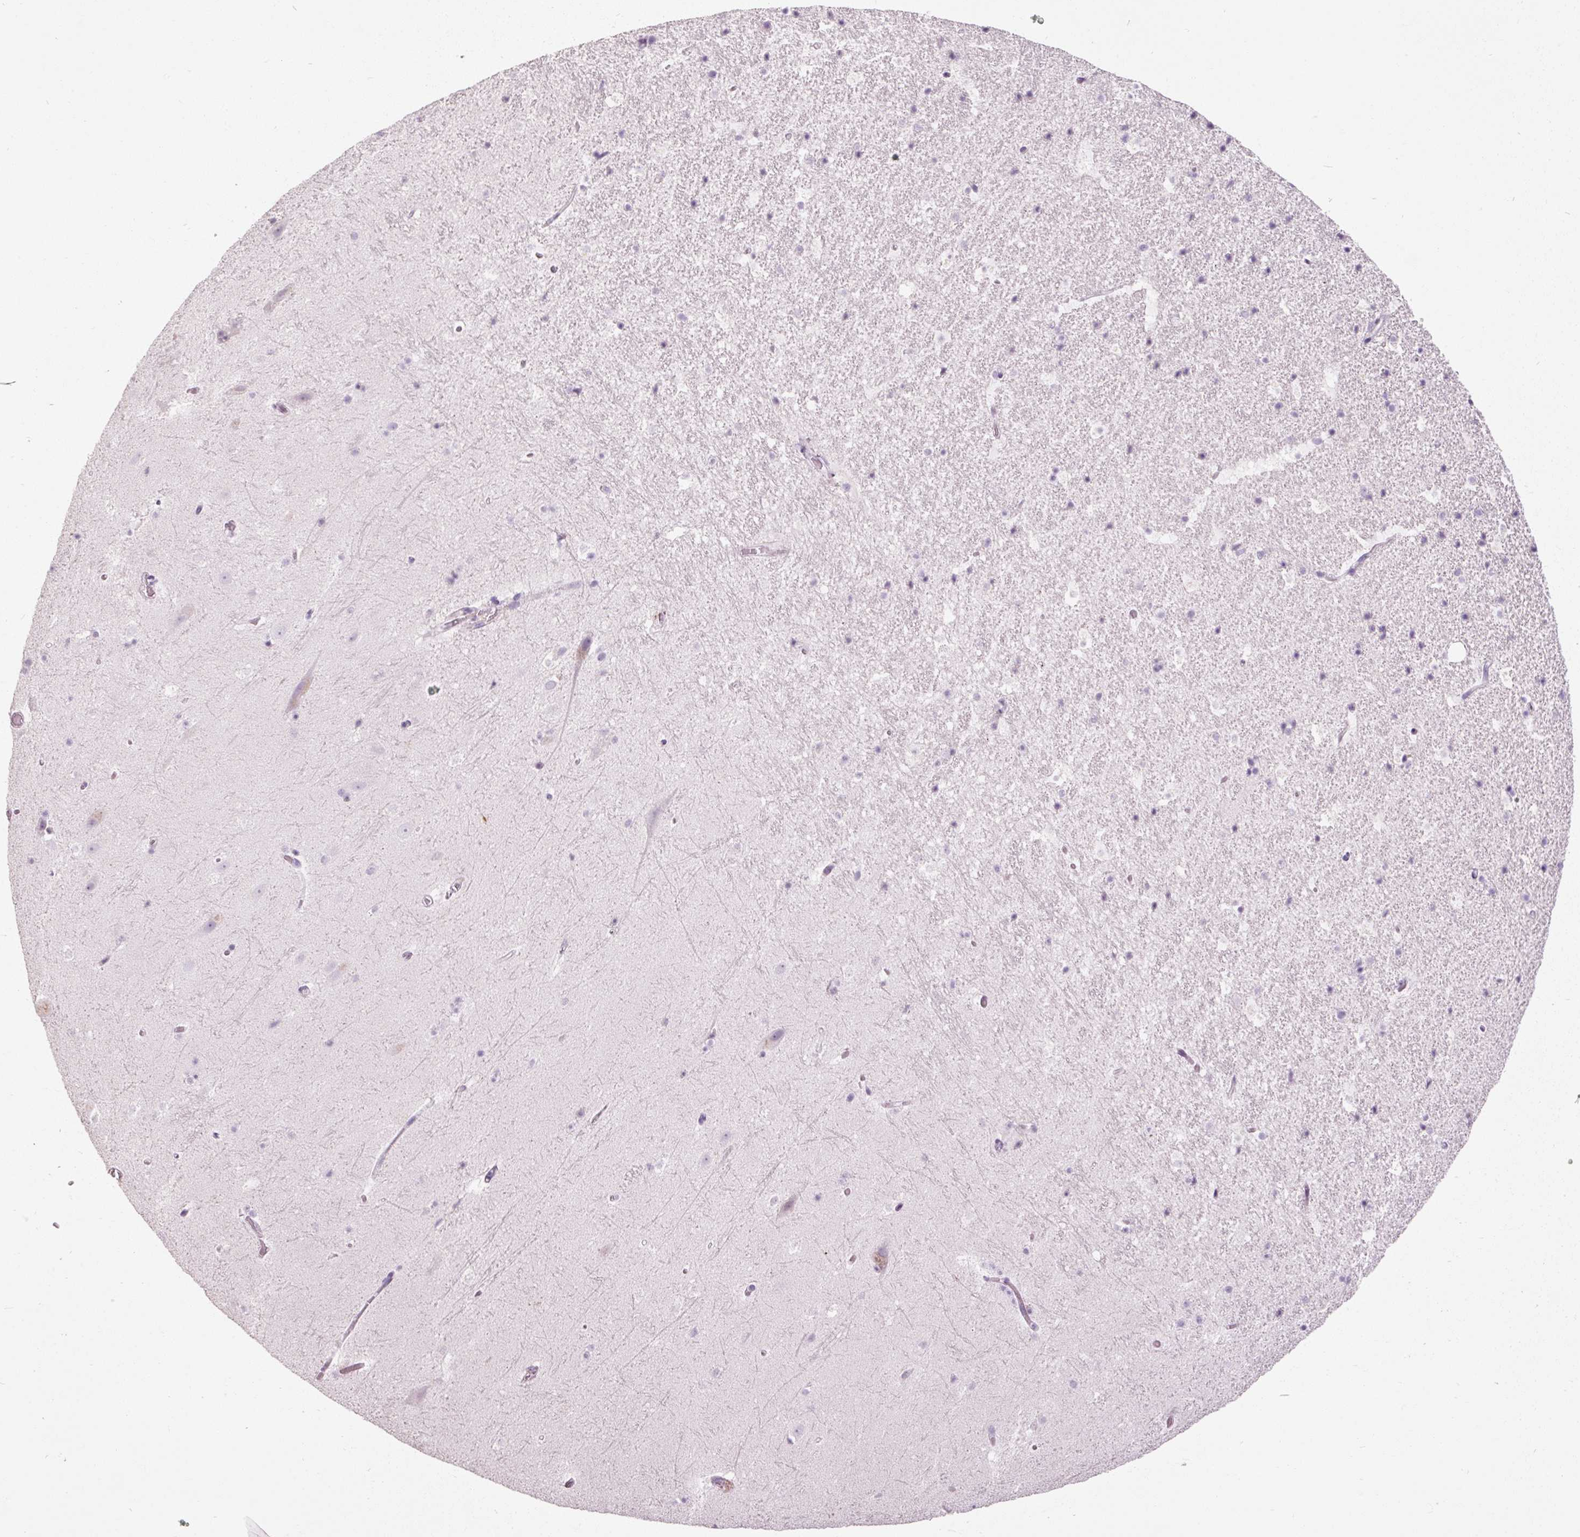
{"staining": {"intensity": "negative", "quantity": "none", "location": "none"}, "tissue": "hippocampus", "cell_type": "Glial cells", "image_type": "normal", "snomed": [{"axis": "morphology", "description": "Normal tissue, NOS"}, {"axis": "topography", "description": "Hippocampus"}], "caption": "Micrograph shows no protein staining in glial cells of normal hippocampus. Brightfield microscopy of immunohistochemistry (IHC) stained with DAB (brown) and hematoxylin (blue), captured at high magnification.", "gene": "MUC5AC", "patient": {"sex": "male", "age": 37}}